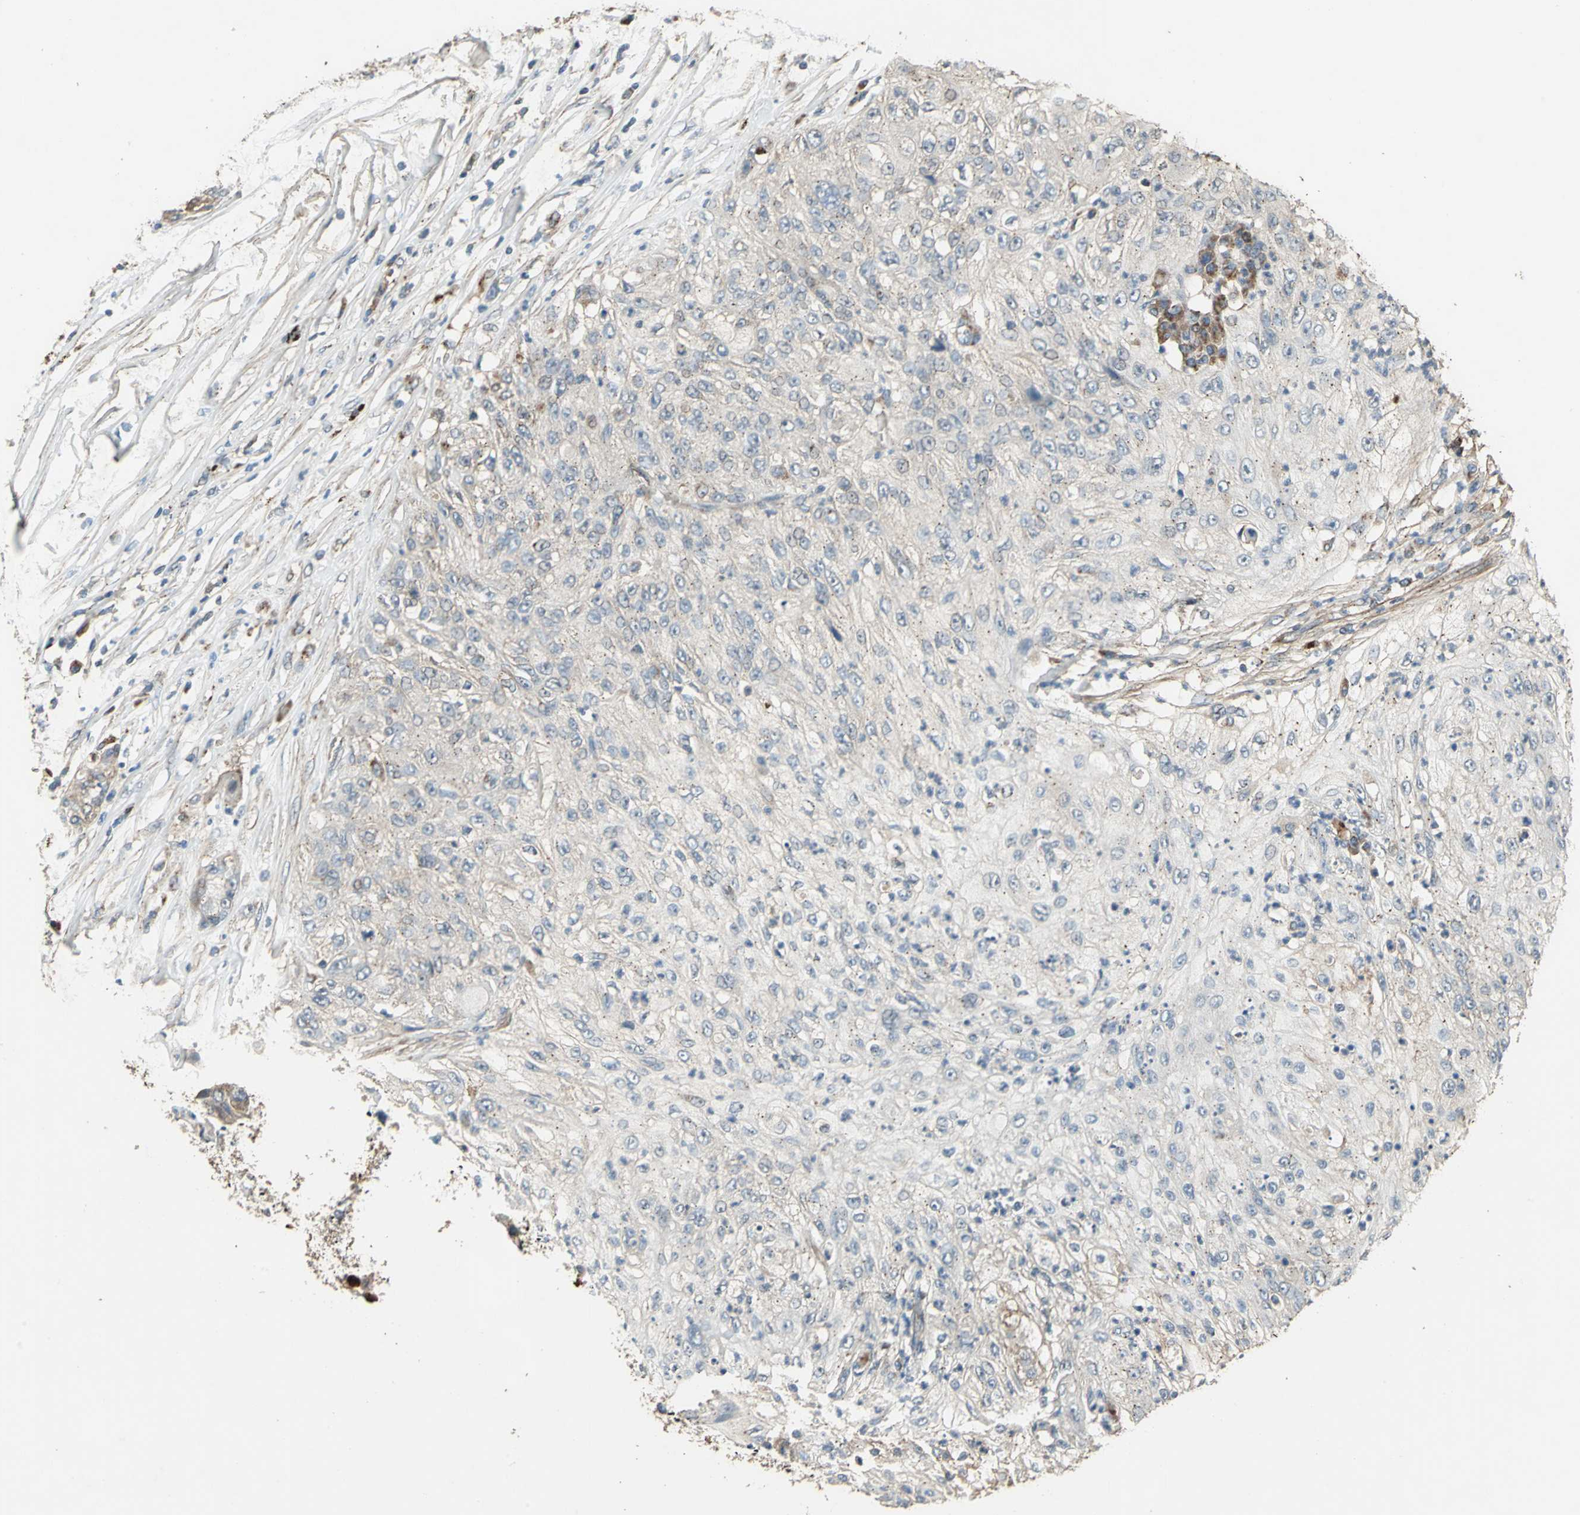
{"staining": {"intensity": "weak", "quantity": "25%-75%", "location": "cytoplasmic/membranous"}, "tissue": "lung cancer", "cell_type": "Tumor cells", "image_type": "cancer", "snomed": [{"axis": "morphology", "description": "Inflammation, NOS"}, {"axis": "morphology", "description": "Squamous cell carcinoma, NOS"}, {"axis": "topography", "description": "Lymph node"}, {"axis": "topography", "description": "Soft tissue"}, {"axis": "topography", "description": "Lung"}], "caption": "A photomicrograph of human lung squamous cell carcinoma stained for a protein exhibits weak cytoplasmic/membranous brown staining in tumor cells.", "gene": "POLRMT", "patient": {"sex": "male", "age": 66}}